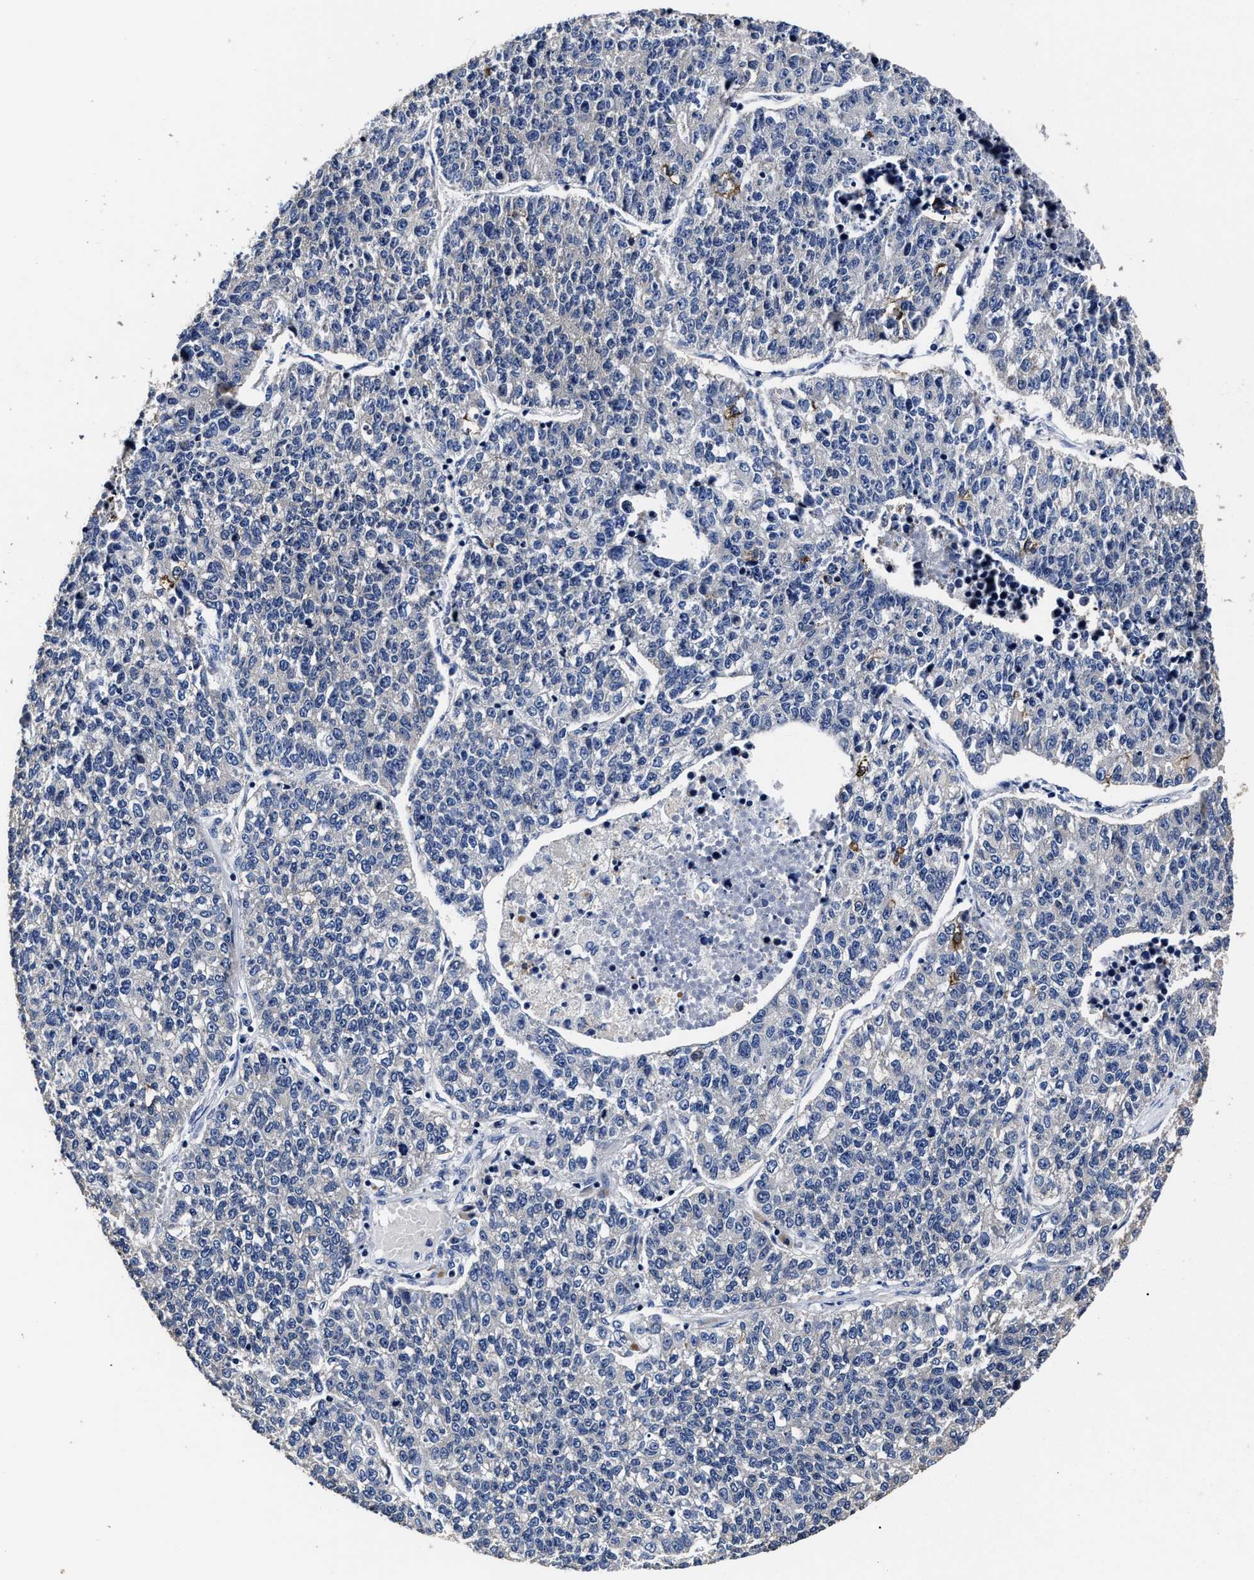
{"staining": {"intensity": "negative", "quantity": "none", "location": "none"}, "tissue": "lung cancer", "cell_type": "Tumor cells", "image_type": "cancer", "snomed": [{"axis": "morphology", "description": "Adenocarcinoma, NOS"}, {"axis": "topography", "description": "Lung"}], "caption": "There is no significant positivity in tumor cells of lung adenocarcinoma.", "gene": "OLFML2A", "patient": {"sex": "male", "age": 49}}